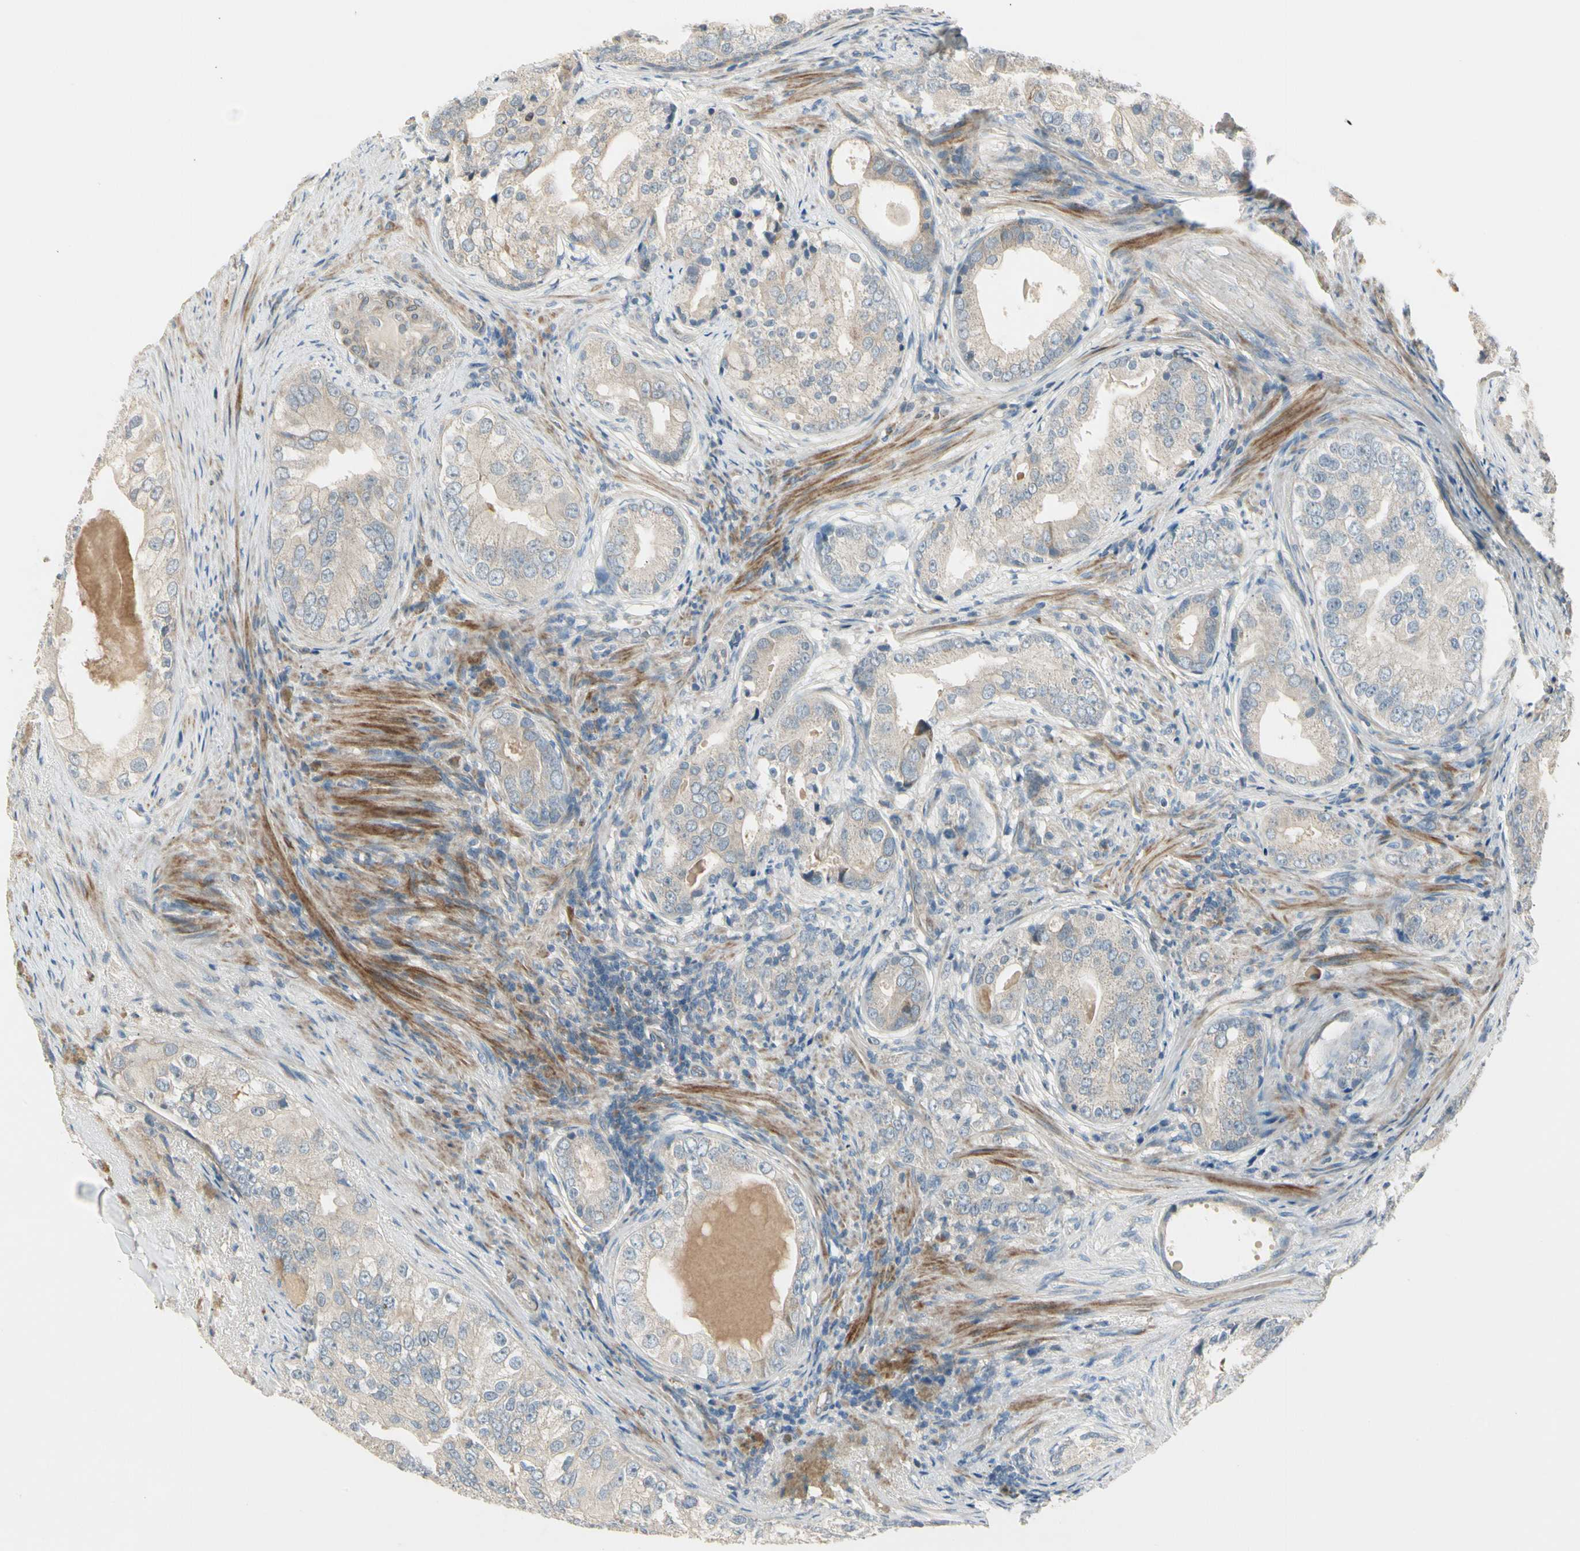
{"staining": {"intensity": "weak", "quantity": "25%-75%", "location": "cytoplasmic/membranous"}, "tissue": "prostate cancer", "cell_type": "Tumor cells", "image_type": "cancer", "snomed": [{"axis": "morphology", "description": "Adenocarcinoma, High grade"}, {"axis": "topography", "description": "Prostate"}], "caption": "Protein staining of prostate cancer (adenocarcinoma (high-grade)) tissue reveals weak cytoplasmic/membranous positivity in approximately 25%-75% of tumor cells.", "gene": "ADGRA3", "patient": {"sex": "male", "age": 66}}